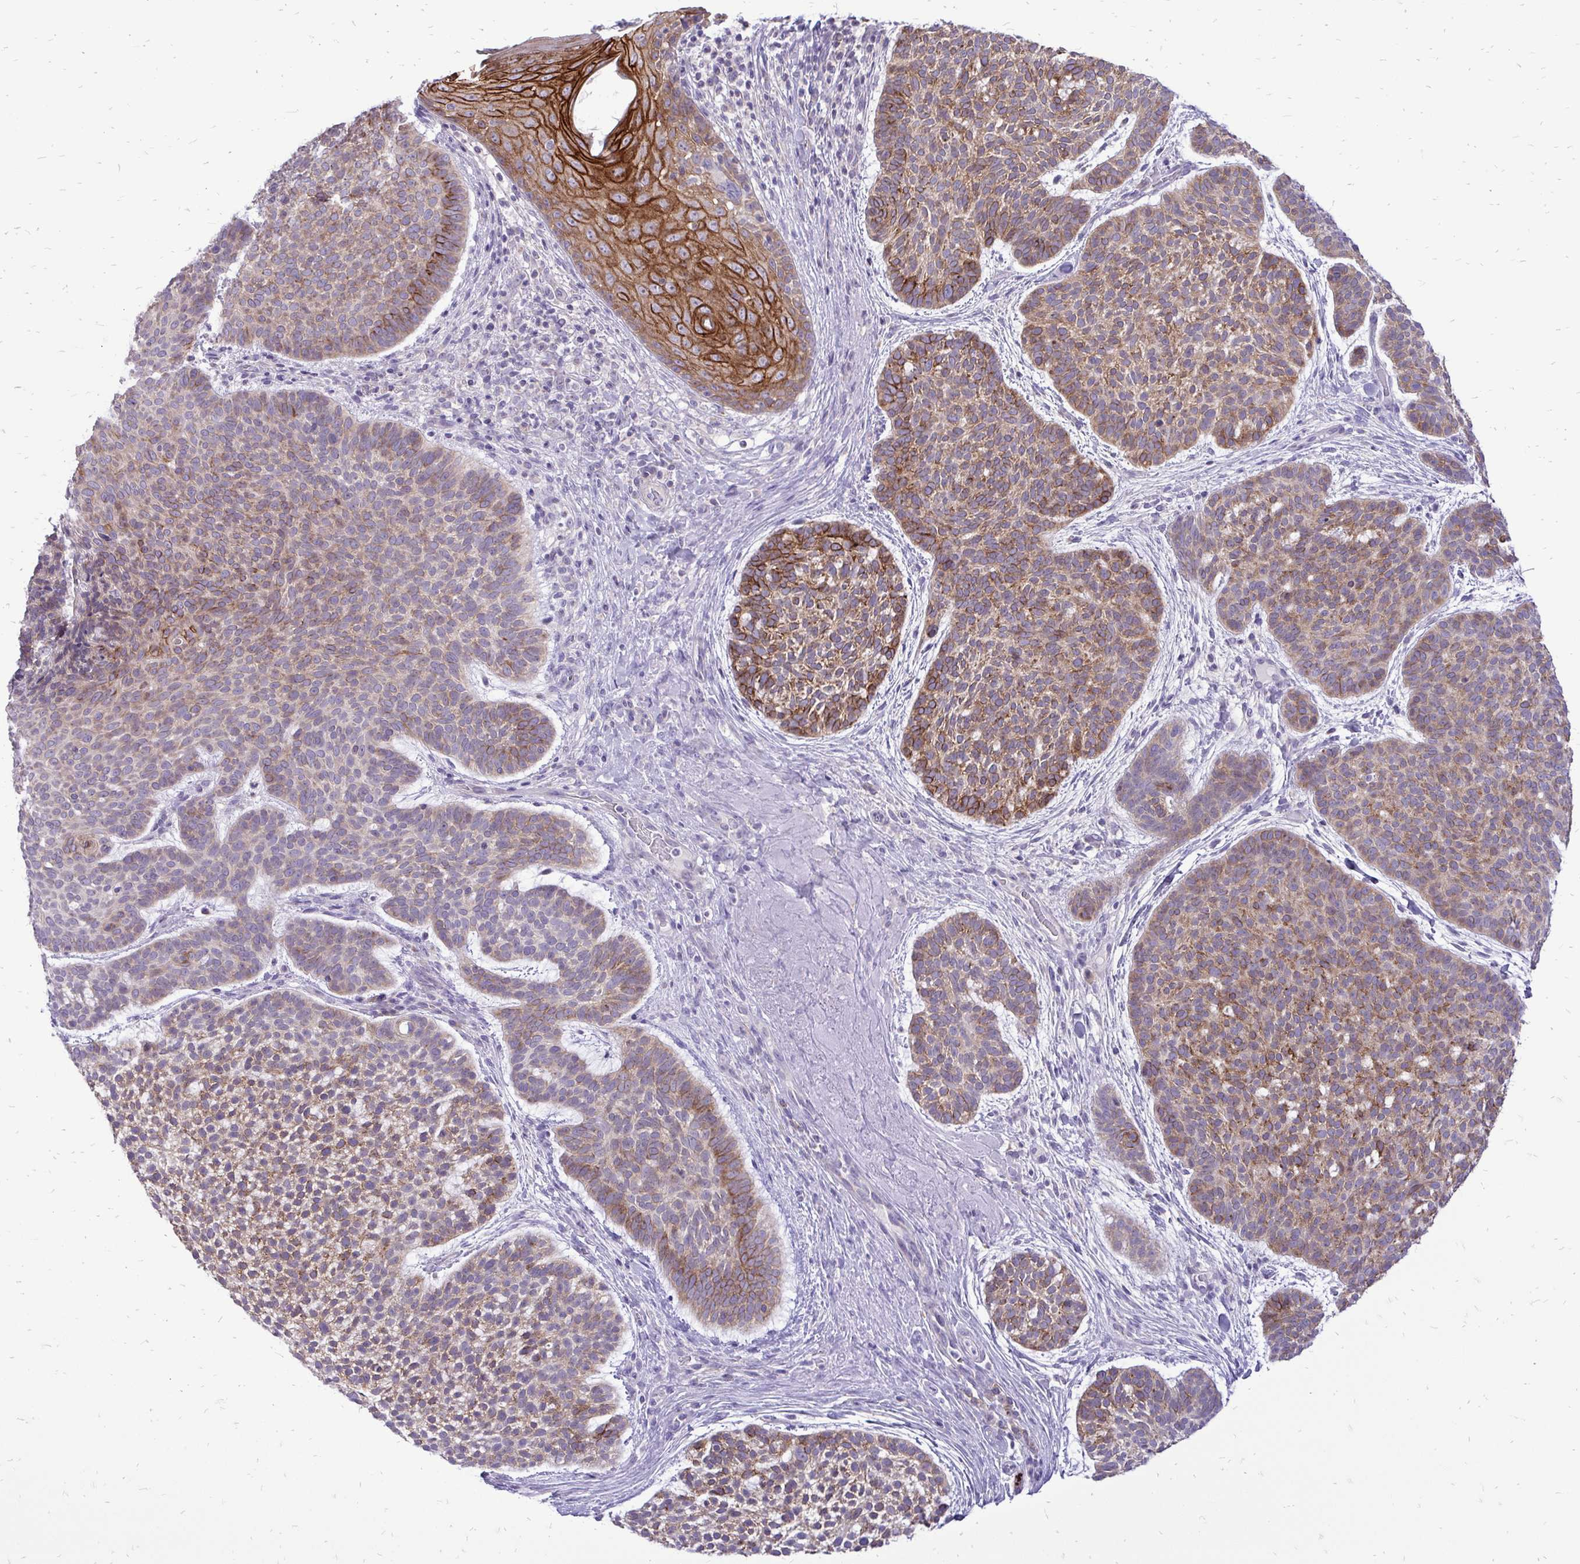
{"staining": {"intensity": "moderate", "quantity": ">75%", "location": "cytoplasmic/membranous"}, "tissue": "skin cancer", "cell_type": "Tumor cells", "image_type": "cancer", "snomed": [{"axis": "morphology", "description": "Basal cell carcinoma"}, {"axis": "topography", "description": "Skin"}, {"axis": "topography", "description": "Skin of face"}], "caption": "Immunohistochemical staining of human basal cell carcinoma (skin) displays medium levels of moderate cytoplasmic/membranous positivity in about >75% of tumor cells.", "gene": "SPTBN2", "patient": {"sex": "male", "age": 73}}